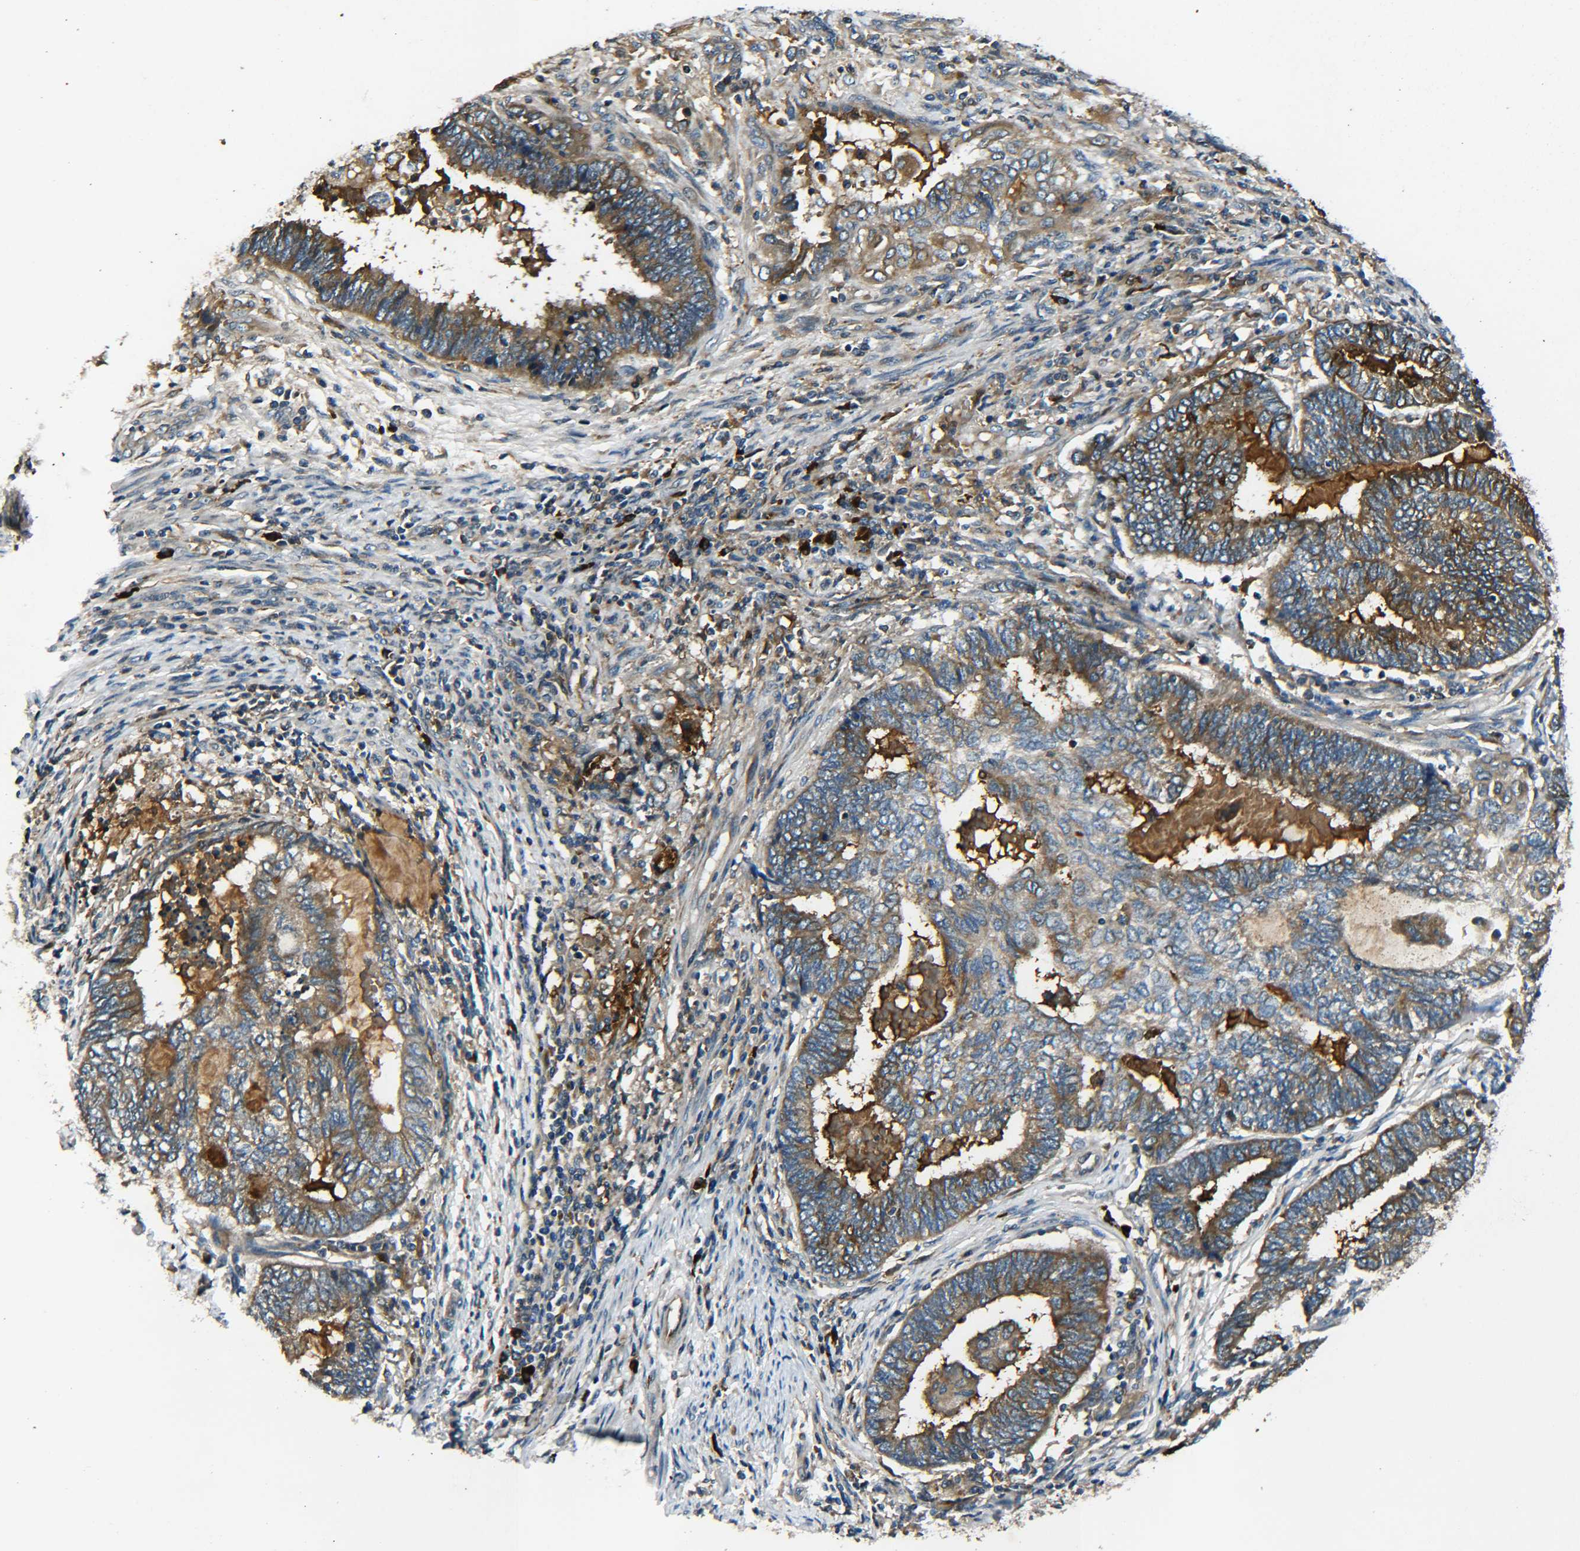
{"staining": {"intensity": "strong", "quantity": ">75%", "location": "cytoplasmic/membranous"}, "tissue": "endometrial cancer", "cell_type": "Tumor cells", "image_type": "cancer", "snomed": [{"axis": "morphology", "description": "Adenocarcinoma, NOS"}, {"axis": "topography", "description": "Uterus"}, {"axis": "topography", "description": "Endometrium"}], "caption": "Immunohistochemistry of human endometrial cancer (adenocarcinoma) shows high levels of strong cytoplasmic/membranous expression in about >75% of tumor cells. (Stains: DAB in brown, nuclei in blue, Microscopy: brightfield microscopy at high magnification).", "gene": "RAB1B", "patient": {"sex": "female", "age": 70}}